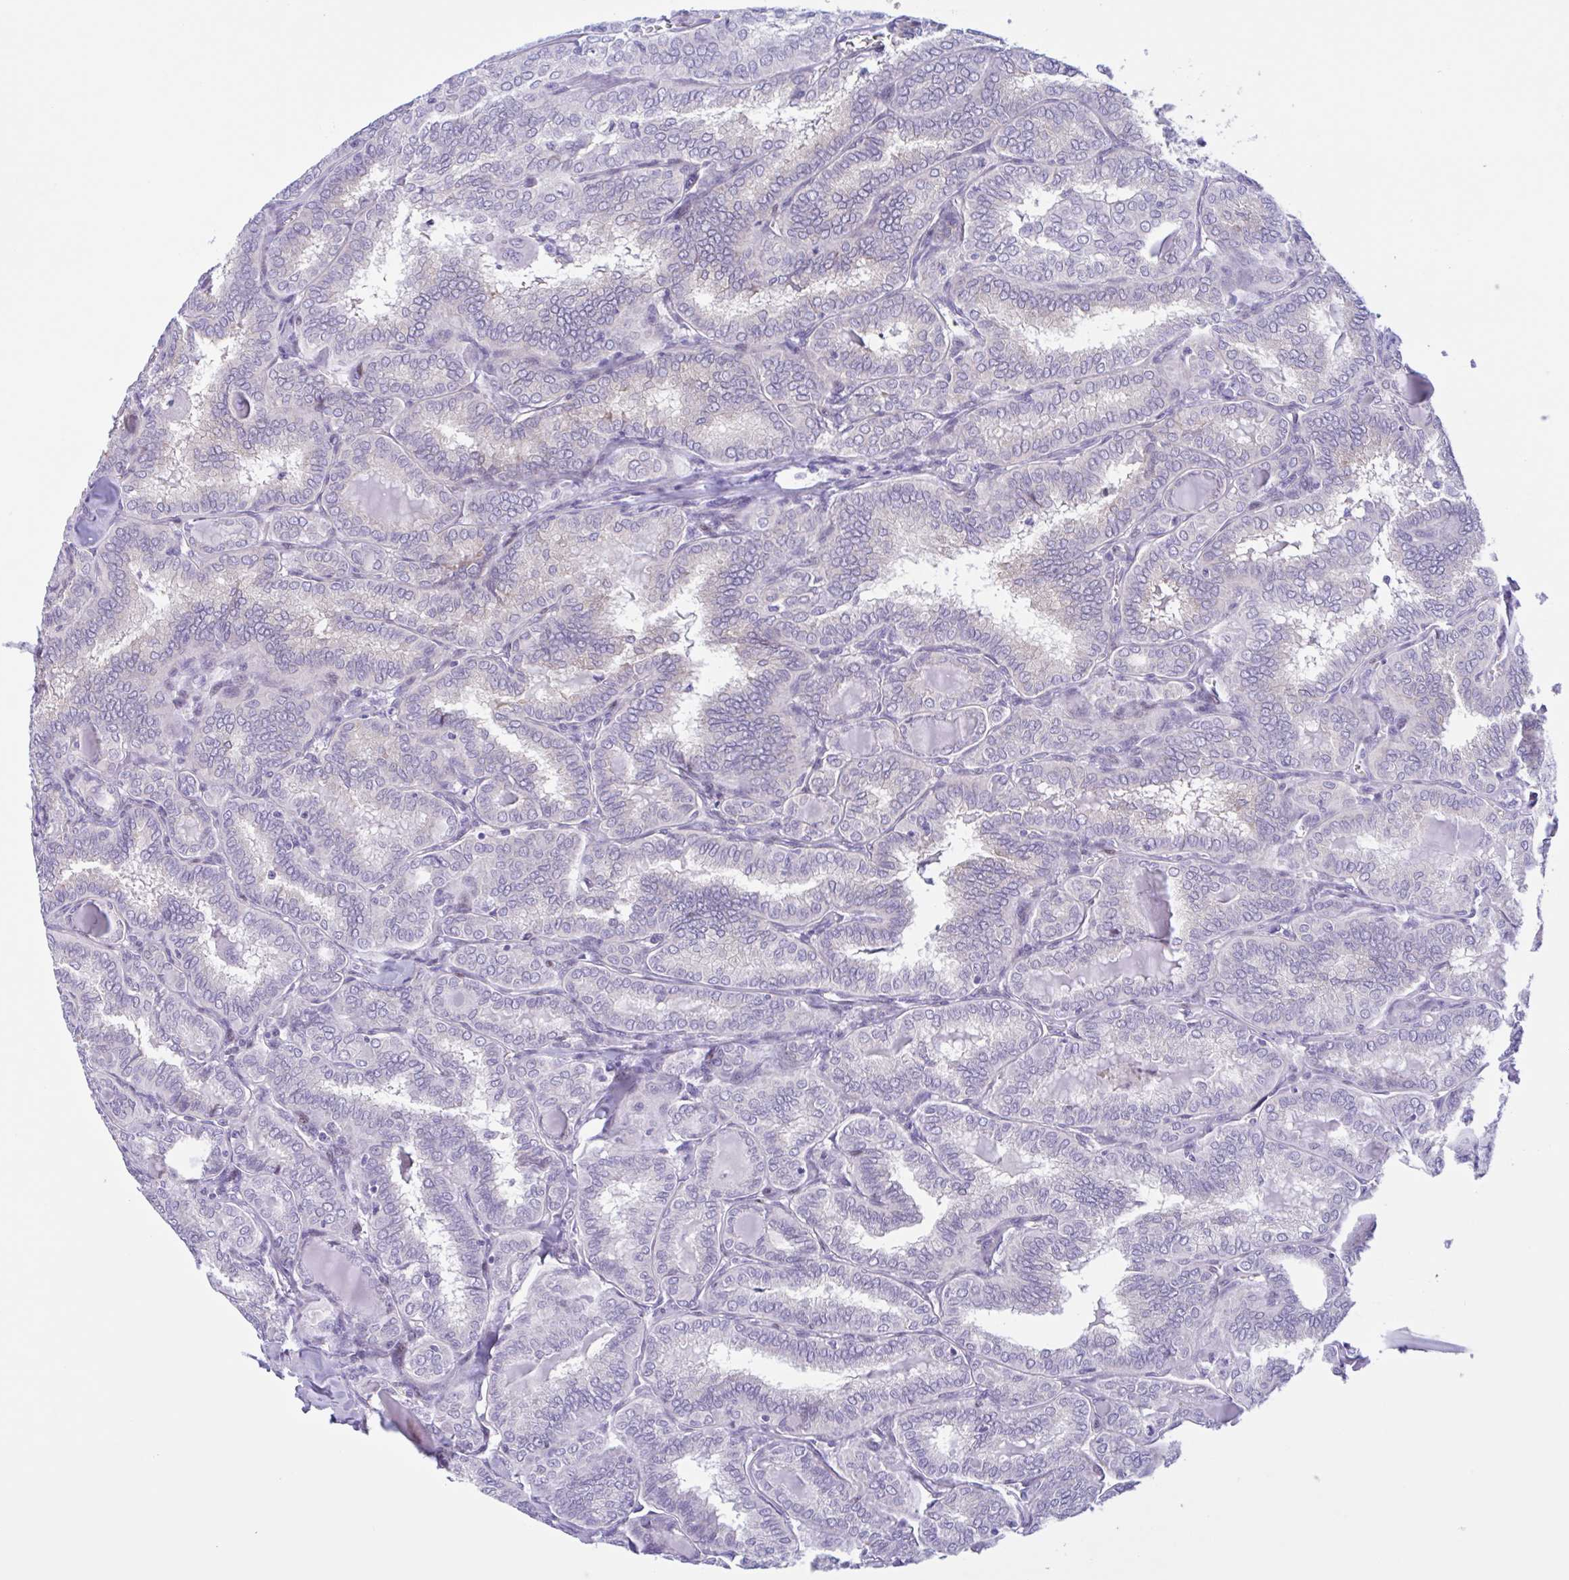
{"staining": {"intensity": "negative", "quantity": "none", "location": "none"}, "tissue": "thyroid cancer", "cell_type": "Tumor cells", "image_type": "cancer", "snomed": [{"axis": "morphology", "description": "Papillary adenocarcinoma, NOS"}, {"axis": "topography", "description": "Thyroid gland"}], "caption": "An immunohistochemistry (IHC) micrograph of papillary adenocarcinoma (thyroid) is shown. There is no staining in tumor cells of papillary adenocarcinoma (thyroid).", "gene": "AHCYL2", "patient": {"sex": "female", "age": 30}}